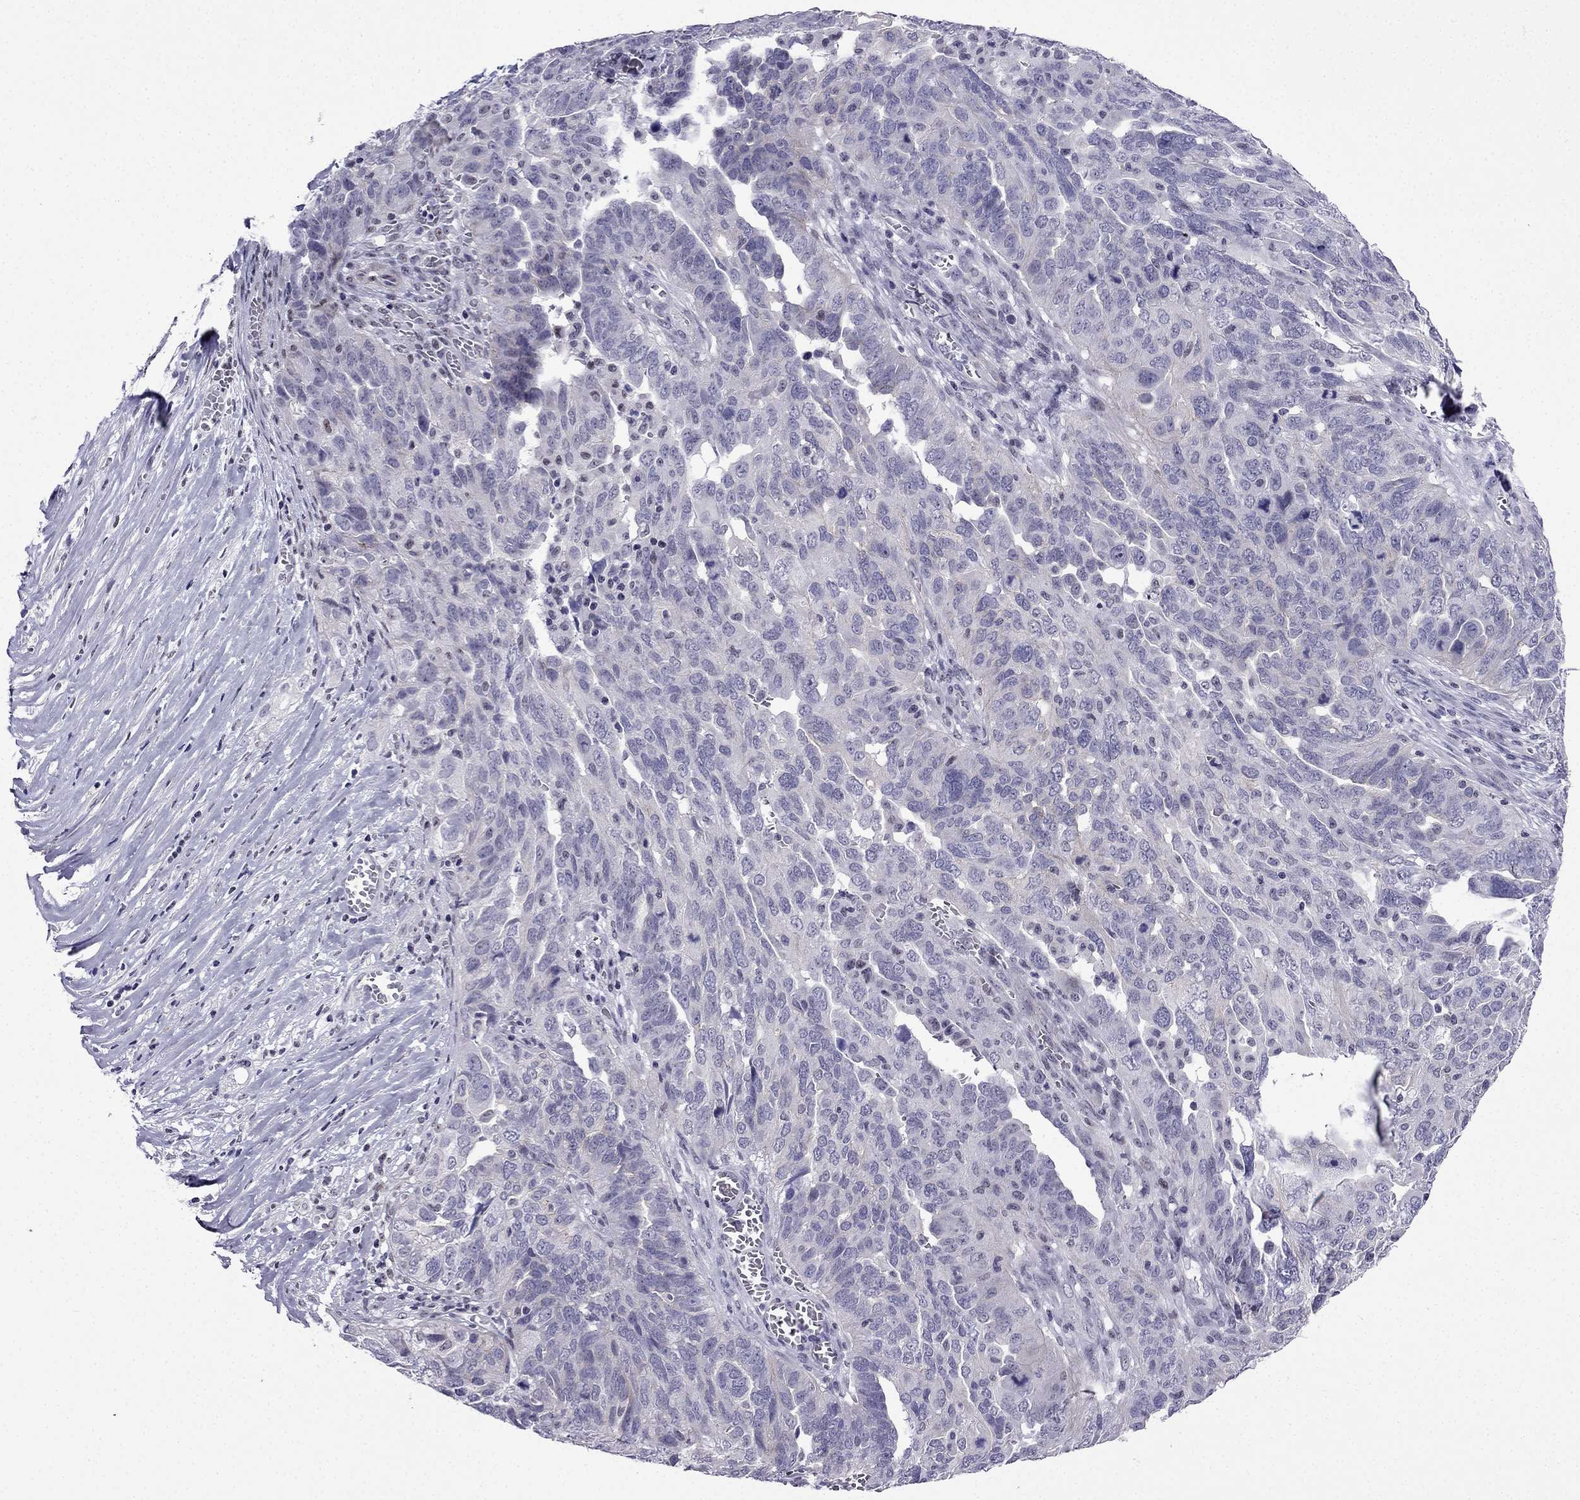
{"staining": {"intensity": "negative", "quantity": "none", "location": "none"}, "tissue": "ovarian cancer", "cell_type": "Tumor cells", "image_type": "cancer", "snomed": [{"axis": "morphology", "description": "Carcinoma, endometroid"}, {"axis": "topography", "description": "Soft tissue"}, {"axis": "topography", "description": "Ovary"}], "caption": "The histopathology image demonstrates no staining of tumor cells in endometroid carcinoma (ovarian). Nuclei are stained in blue.", "gene": "POM121L12", "patient": {"sex": "female", "age": 52}}